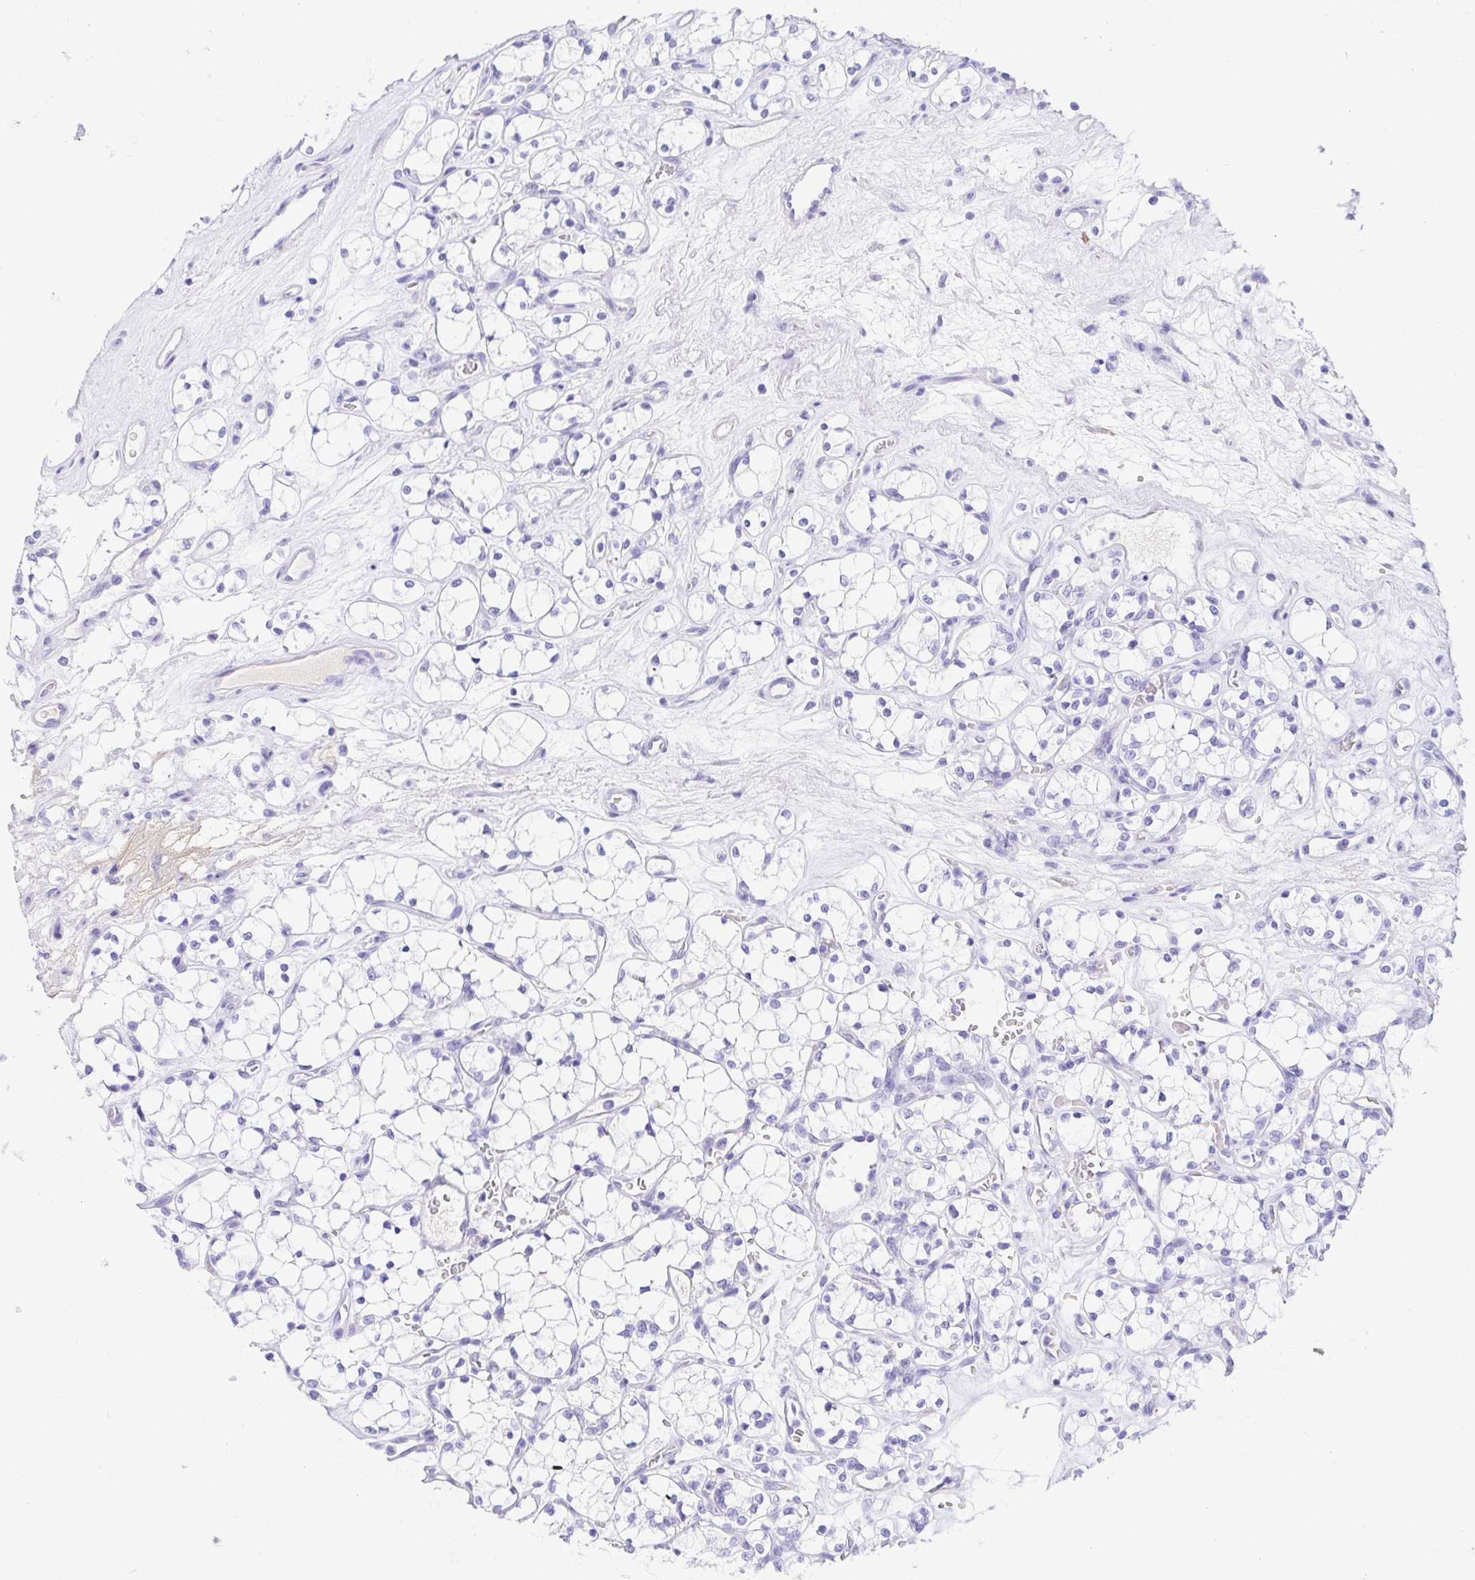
{"staining": {"intensity": "negative", "quantity": "none", "location": "none"}, "tissue": "renal cancer", "cell_type": "Tumor cells", "image_type": "cancer", "snomed": [{"axis": "morphology", "description": "Adenocarcinoma, NOS"}, {"axis": "topography", "description": "Kidney"}], "caption": "Renal cancer was stained to show a protein in brown. There is no significant staining in tumor cells.", "gene": "GKN1", "patient": {"sex": "female", "age": 69}}